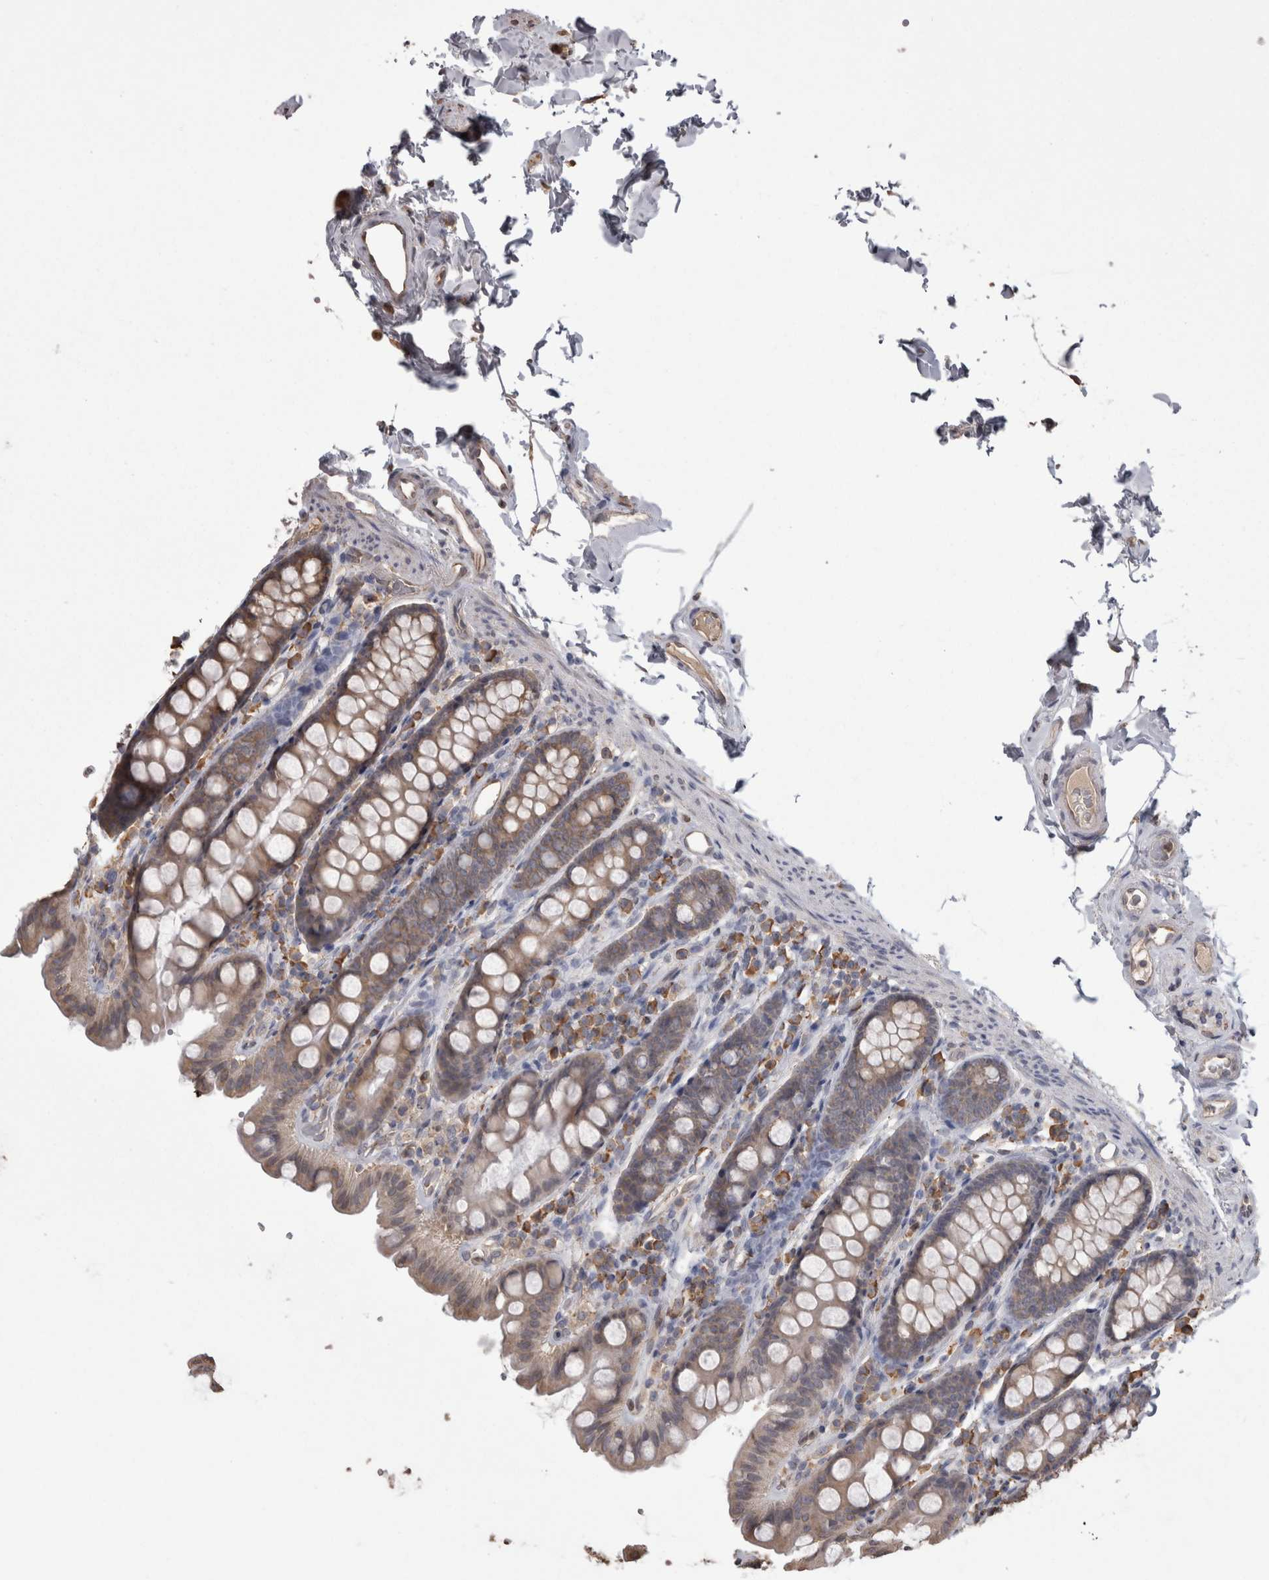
{"staining": {"intensity": "weak", "quantity": ">75%", "location": "cytoplasmic/membranous"}, "tissue": "colon", "cell_type": "Endothelial cells", "image_type": "normal", "snomed": [{"axis": "morphology", "description": "Normal tissue, NOS"}, {"axis": "topography", "description": "Colon"}, {"axis": "topography", "description": "Peripheral nerve tissue"}], "caption": "Protein staining of unremarkable colon reveals weak cytoplasmic/membranous expression in about >75% of endothelial cells.", "gene": "PON2", "patient": {"sex": "female", "age": 61}}